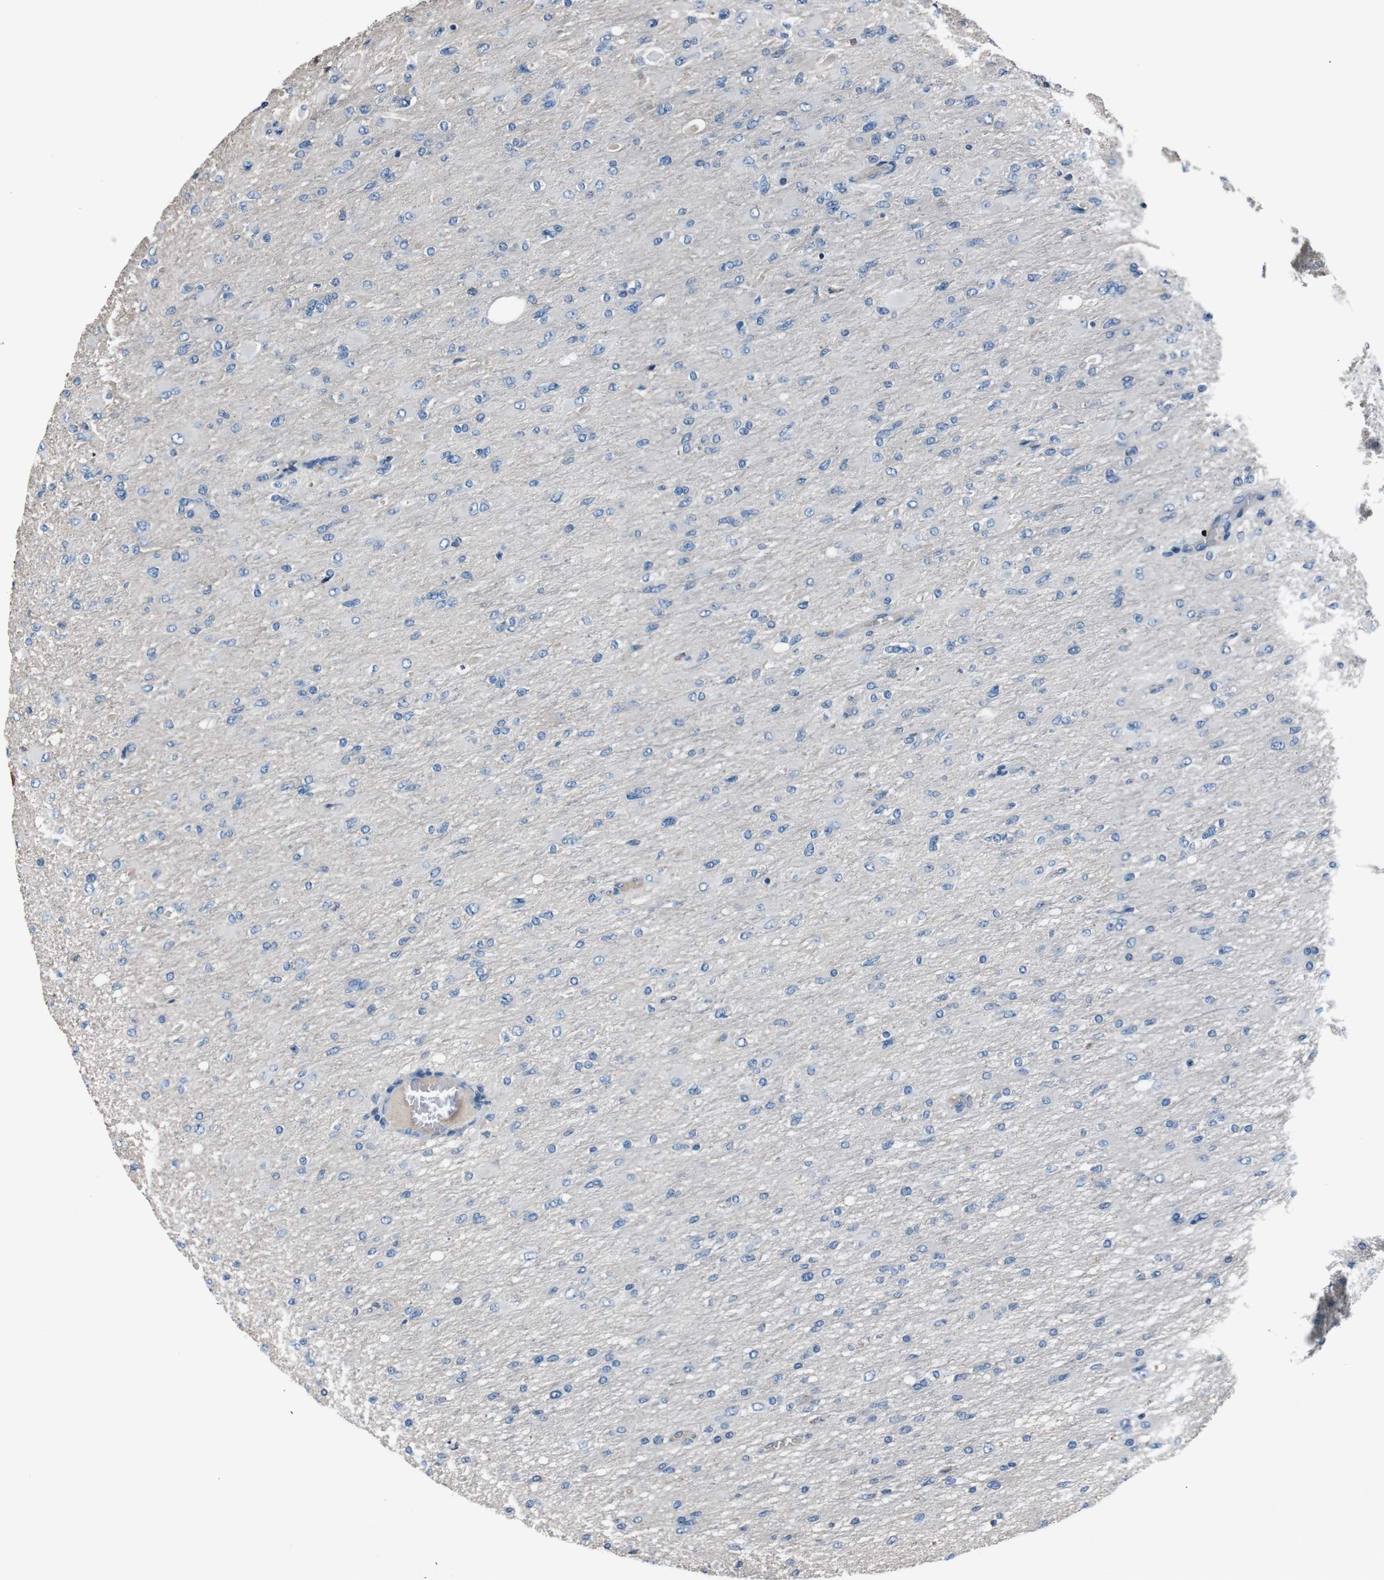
{"staining": {"intensity": "negative", "quantity": "none", "location": "none"}, "tissue": "glioma", "cell_type": "Tumor cells", "image_type": "cancer", "snomed": [{"axis": "morphology", "description": "Glioma, malignant, High grade"}, {"axis": "topography", "description": "Cerebral cortex"}], "caption": "An immunohistochemistry micrograph of glioma is shown. There is no staining in tumor cells of glioma. The staining is performed using DAB (3,3'-diaminobenzidine) brown chromogen with nuclei counter-stained in using hematoxylin.", "gene": "LEP", "patient": {"sex": "female", "age": 36}}